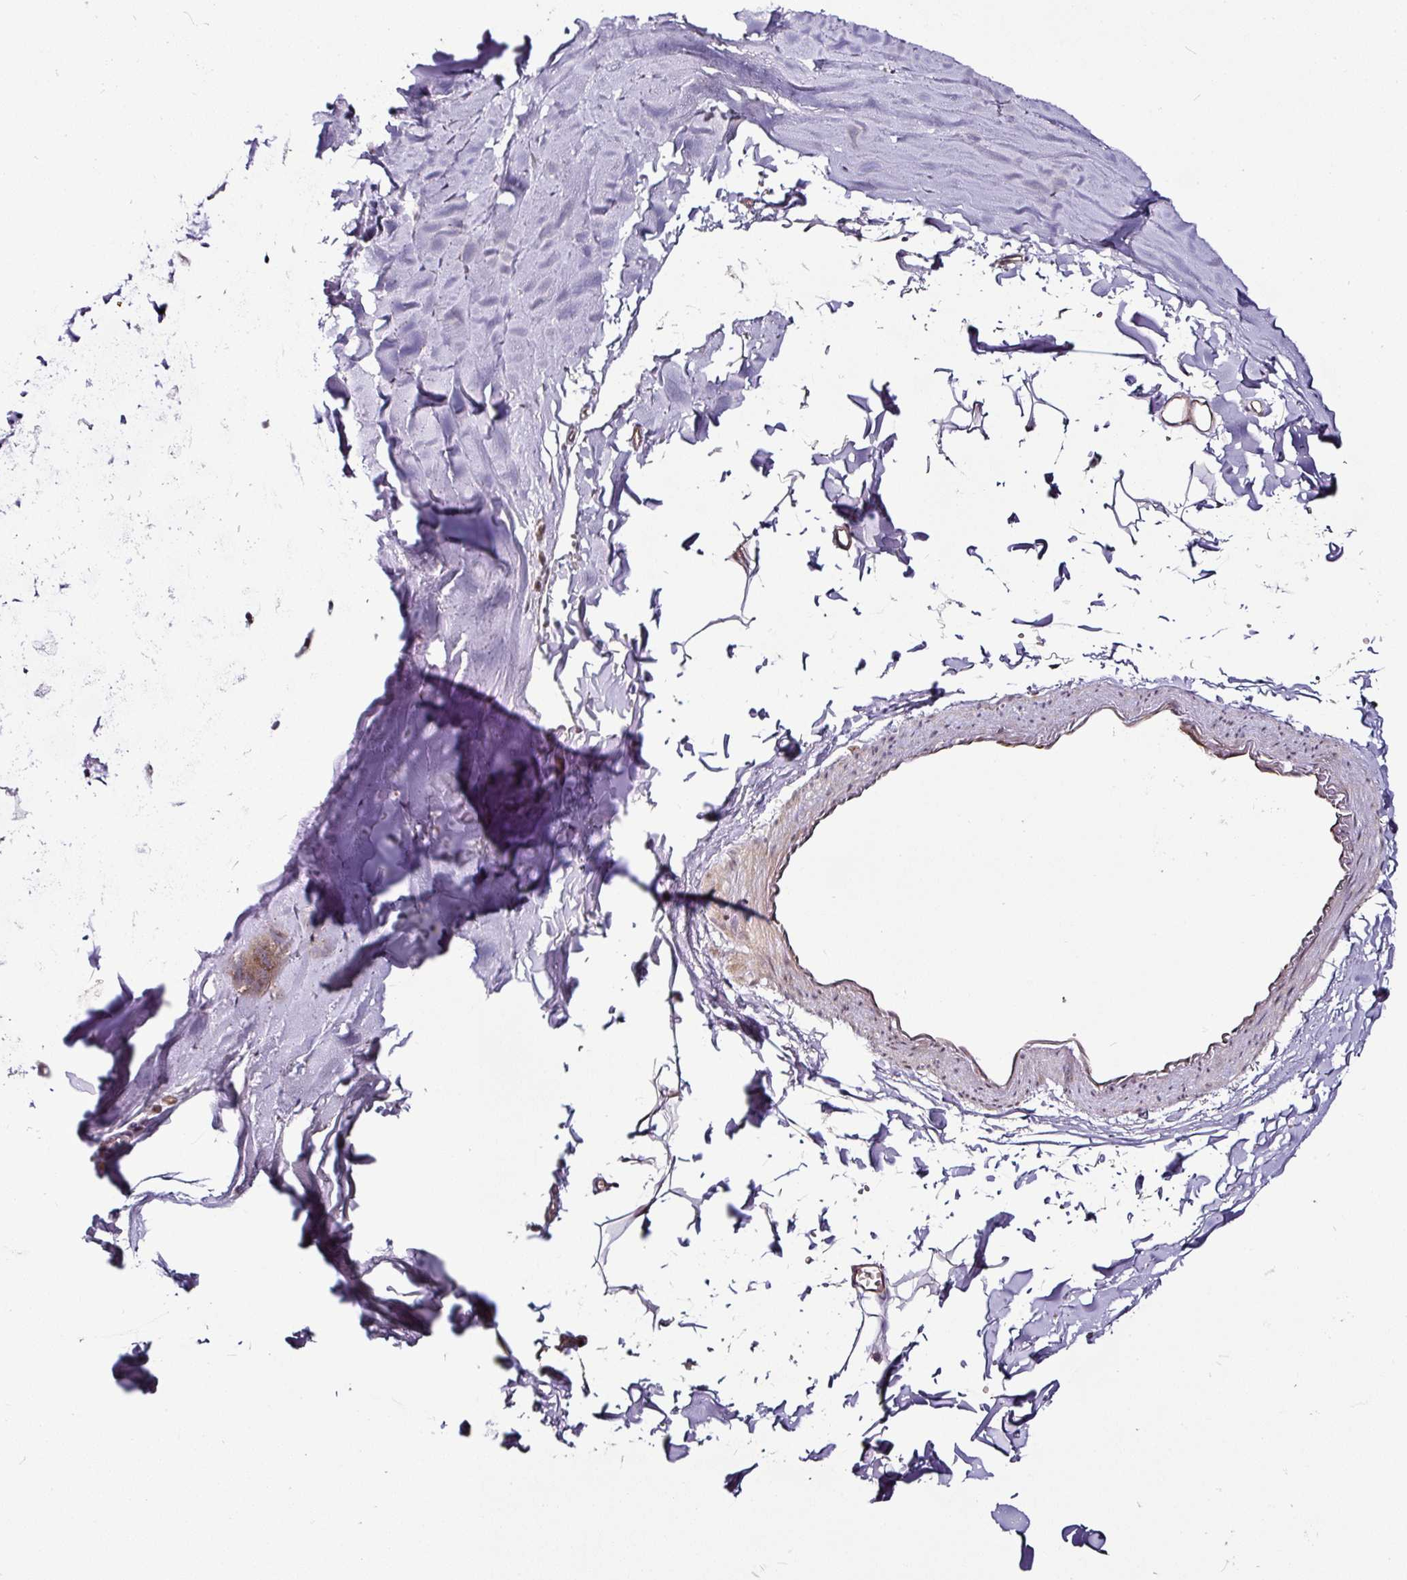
{"staining": {"intensity": "moderate", "quantity": ">75%", "location": "cytoplasmic/membranous"}, "tissue": "soft tissue", "cell_type": "Fibroblasts", "image_type": "normal", "snomed": [{"axis": "morphology", "description": "Normal tissue, NOS"}, {"axis": "topography", "description": "Cartilage tissue"}, {"axis": "topography", "description": "Bronchus"}, {"axis": "topography", "description": "Peripheral nerve tissue"}], "caption": "Moderate cytoplasmic/membranous positivity is appreciated in approximately >75% of fibroblasts in normal soft tissue.", "gene": "DCAF13", "patient": {"sex": "female", "age": 59}}